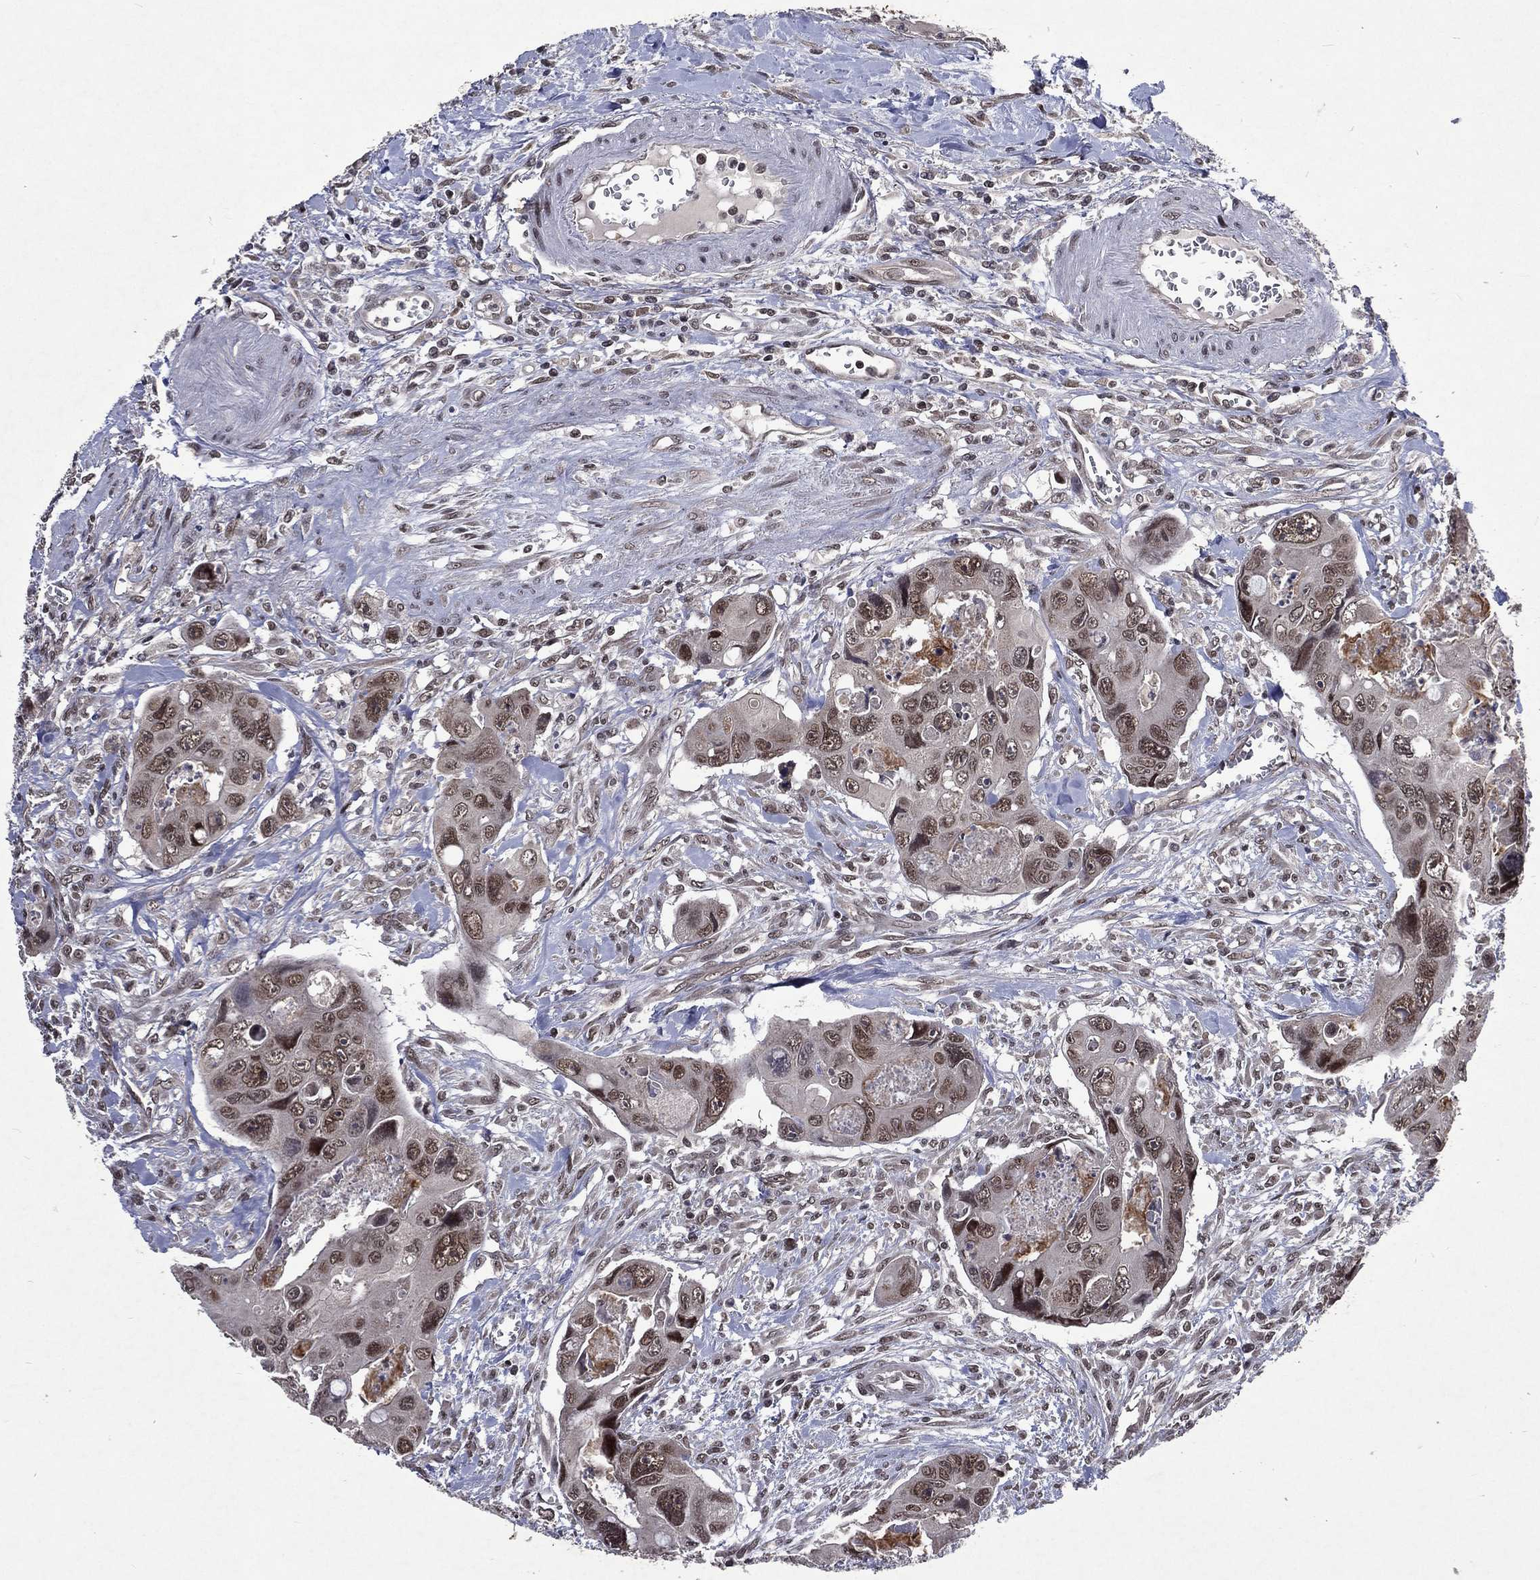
{"staining": {"intensity": "weak", "quantity": "25%-75%", "location": "nuclear"}, "tissue": "colorectal cancer", "cell_type": "Tumor cells", "image_type": "cancer", "snomed": [{"axis": "morphology", "description": "Adenocarcinoma, NOS"}, {"axis": "topography", "description": "Rectum"}], "caption": "This photomicrograph displays adenocarcinoma (colorectal) stained with immunohistochemistry (IHC) to label a protein in brown. The nuclear of tumor cells show weak positivity for the protein. Nuclei are counter-stained blue.", "gene": "DMAP1", "patient": {"sex": "male", "age": 62}}